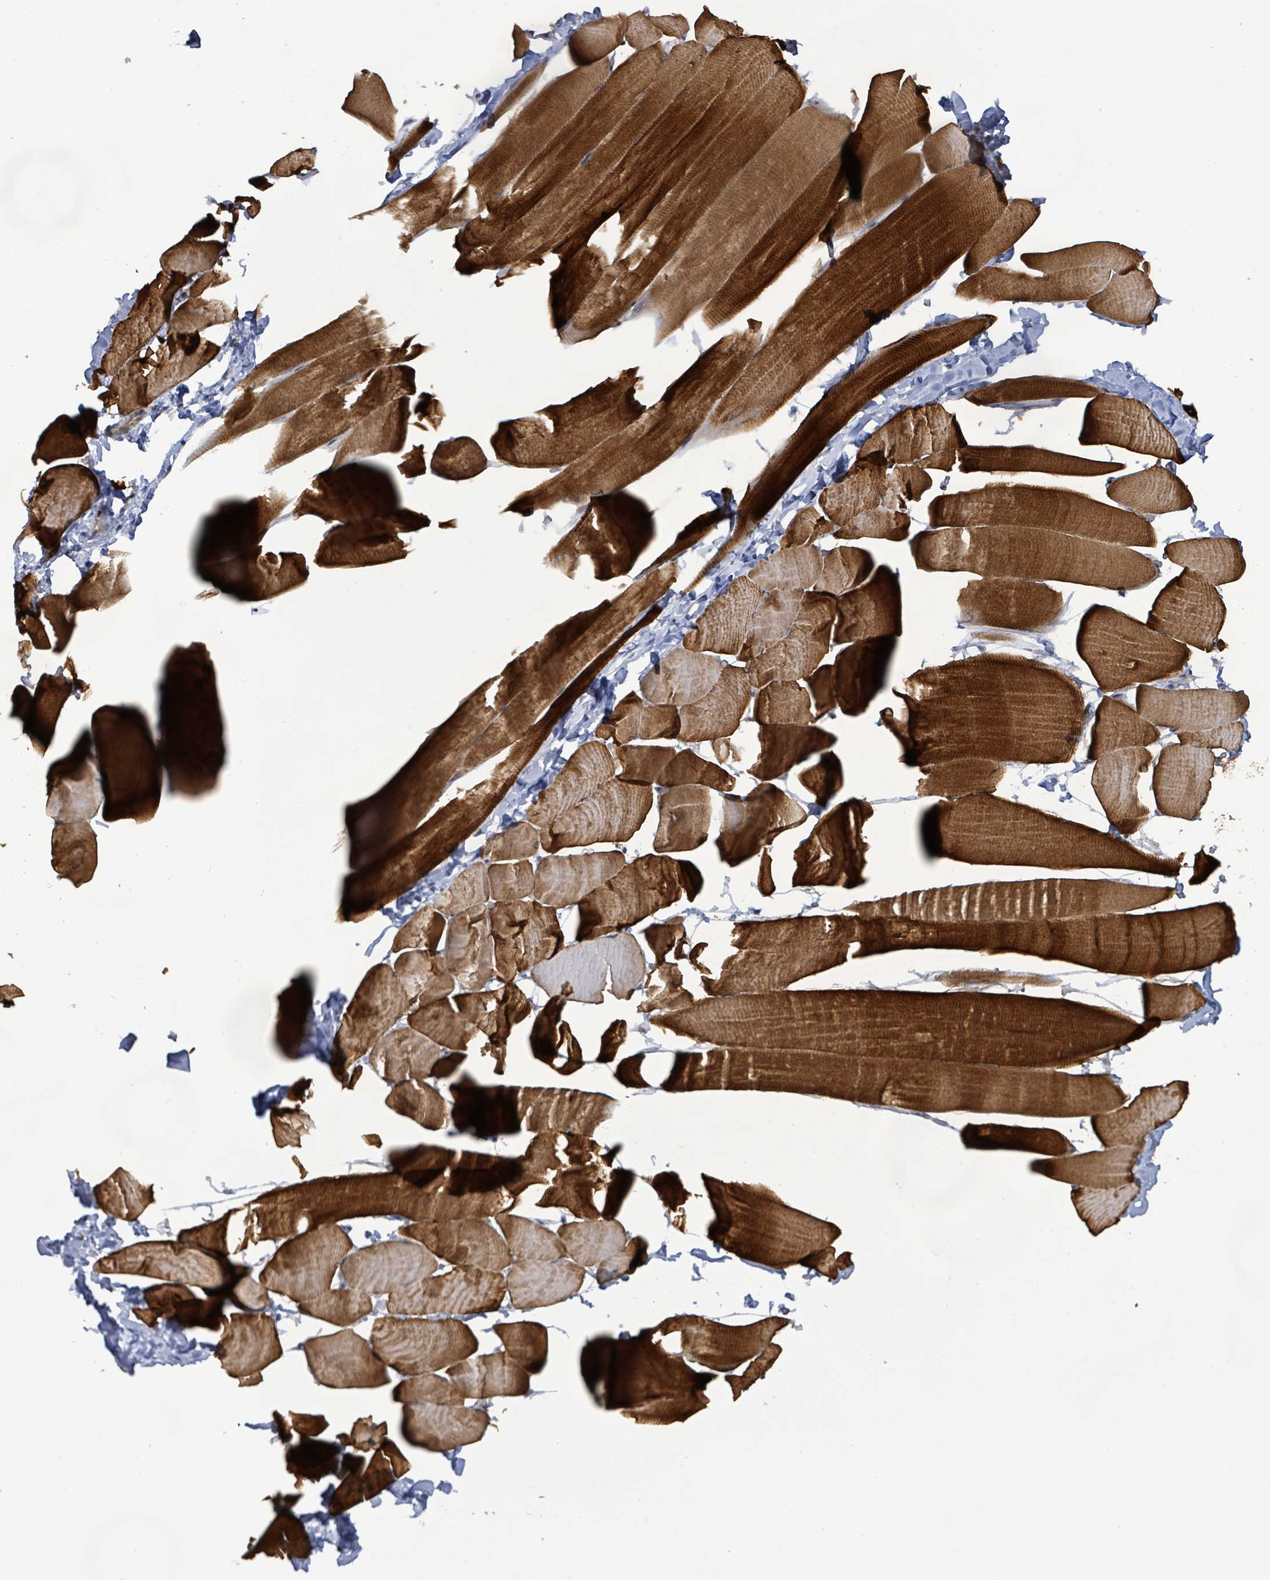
{"staining": {"intensity": "strong", "quantity": ">75%", "location": "cytoplasmic/membranous"}, "tissue": "skeletal muscle", "cell_type": "Myocytes", "image_type": "normal", "snomed": [{"axis": "morphology", "description": "Normal tissue, NOS"}, {"axis": "topography", "description": "Skeletal muscle"}], "caption": "Immunohistochemical staining of normal human skeletal muscle displays strong cytoplasmic/membranous protein staining in approximately >75% of myocytes.", "gene": "KBTBD11", "patient": {"sex": "male", "age": 25}}